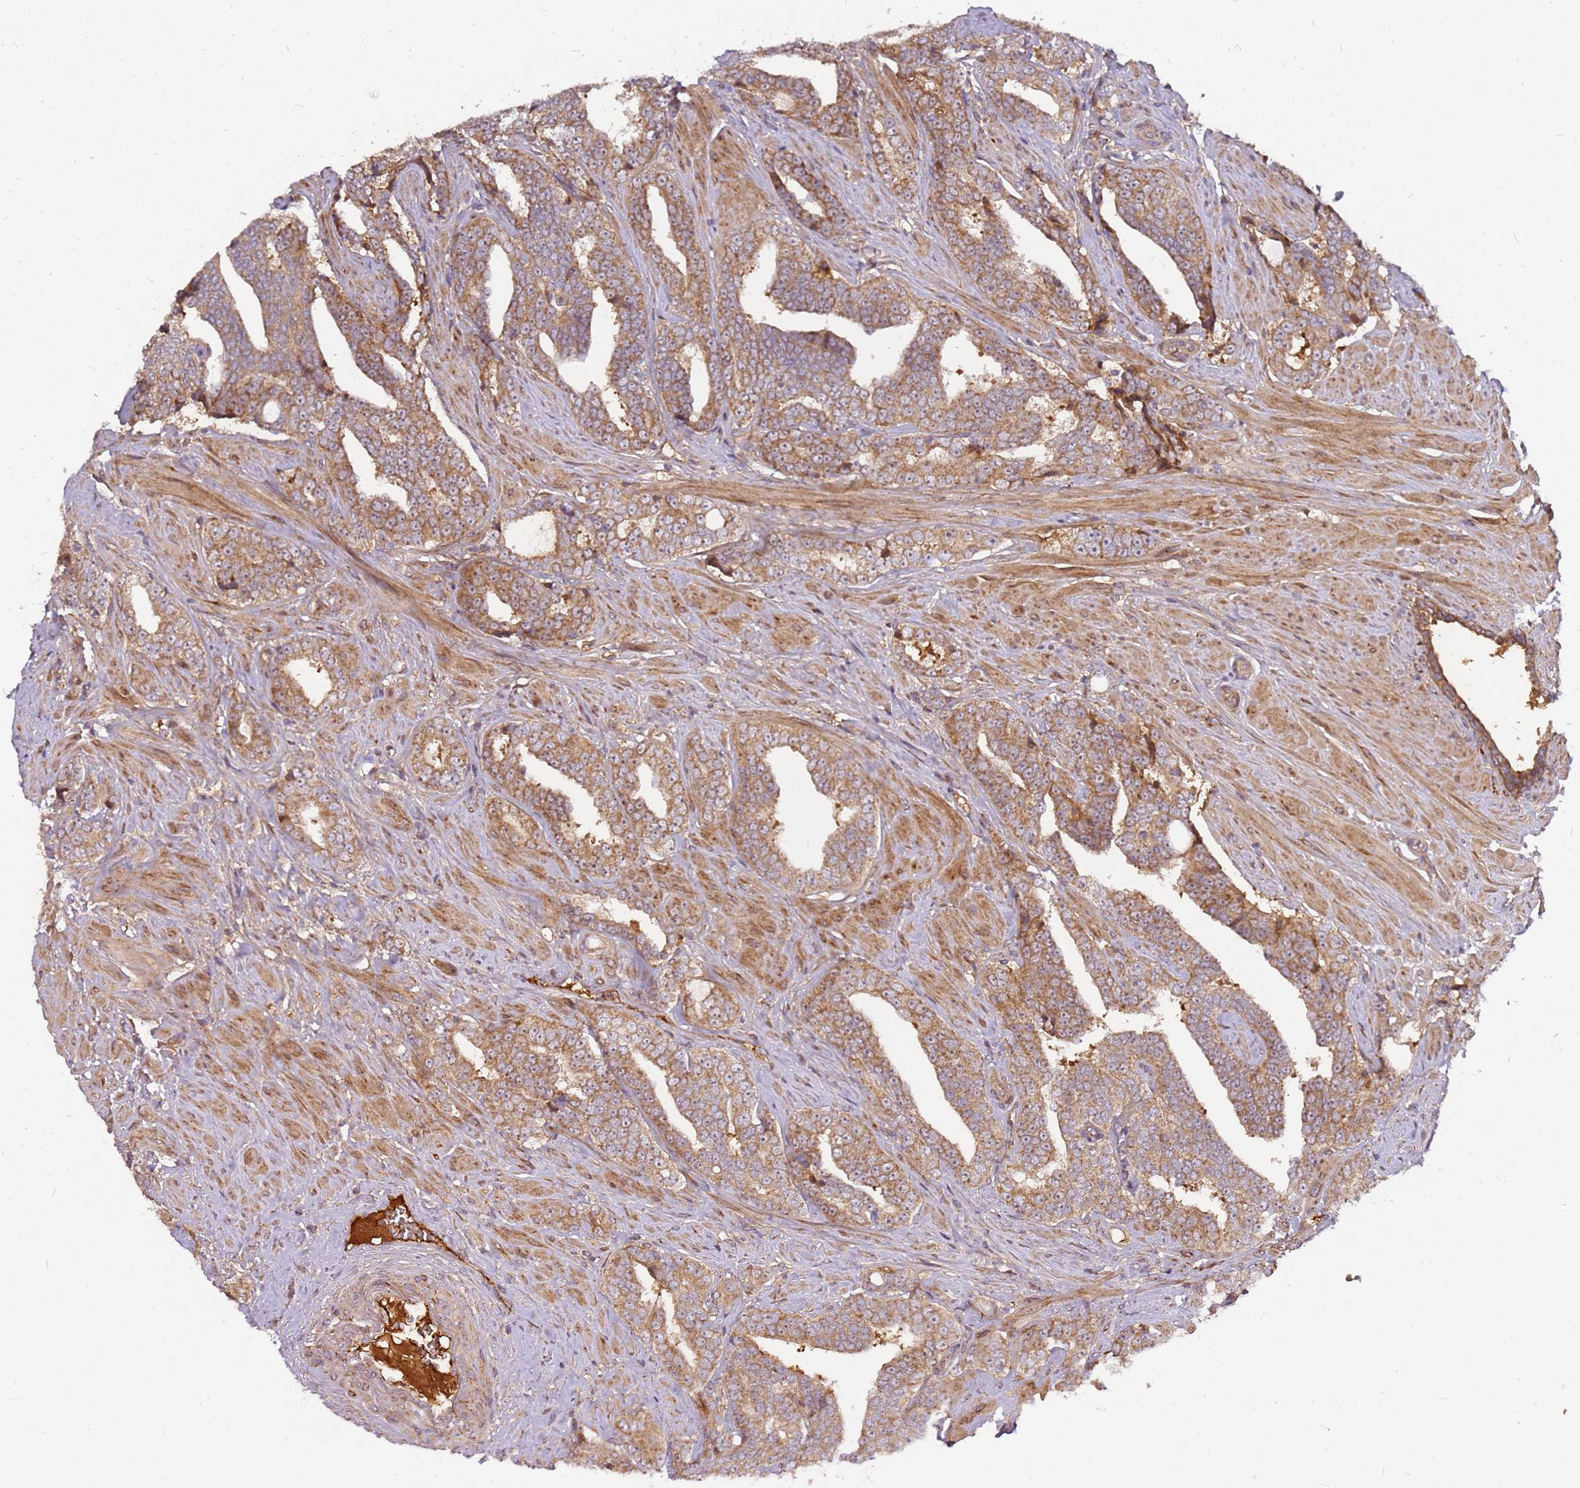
{"staining": {"intensity": "moderate", "quantity": ">75%", "location": "cytoplasmic/membranous"}, "tissue": "prostate cancer", "cell_type": "Tumor cells", "image_type": "cancer", "snomed": [{"axis": "morphology", "description": "Adenocarcinoma, High grade"}, {"axis": "topography", "description": "Prostate"}], "caption": "Adenocarcinoma (high-grade) (prostate) was stained to show a protein in brown. There is medium levels of moderate cytoplasmic/membranous positivity in approximately >75% of tumor cells. Nuclei are stained in blue.", "gene": "CCDC159", "patient": {"sex": "male", "age": 67}}